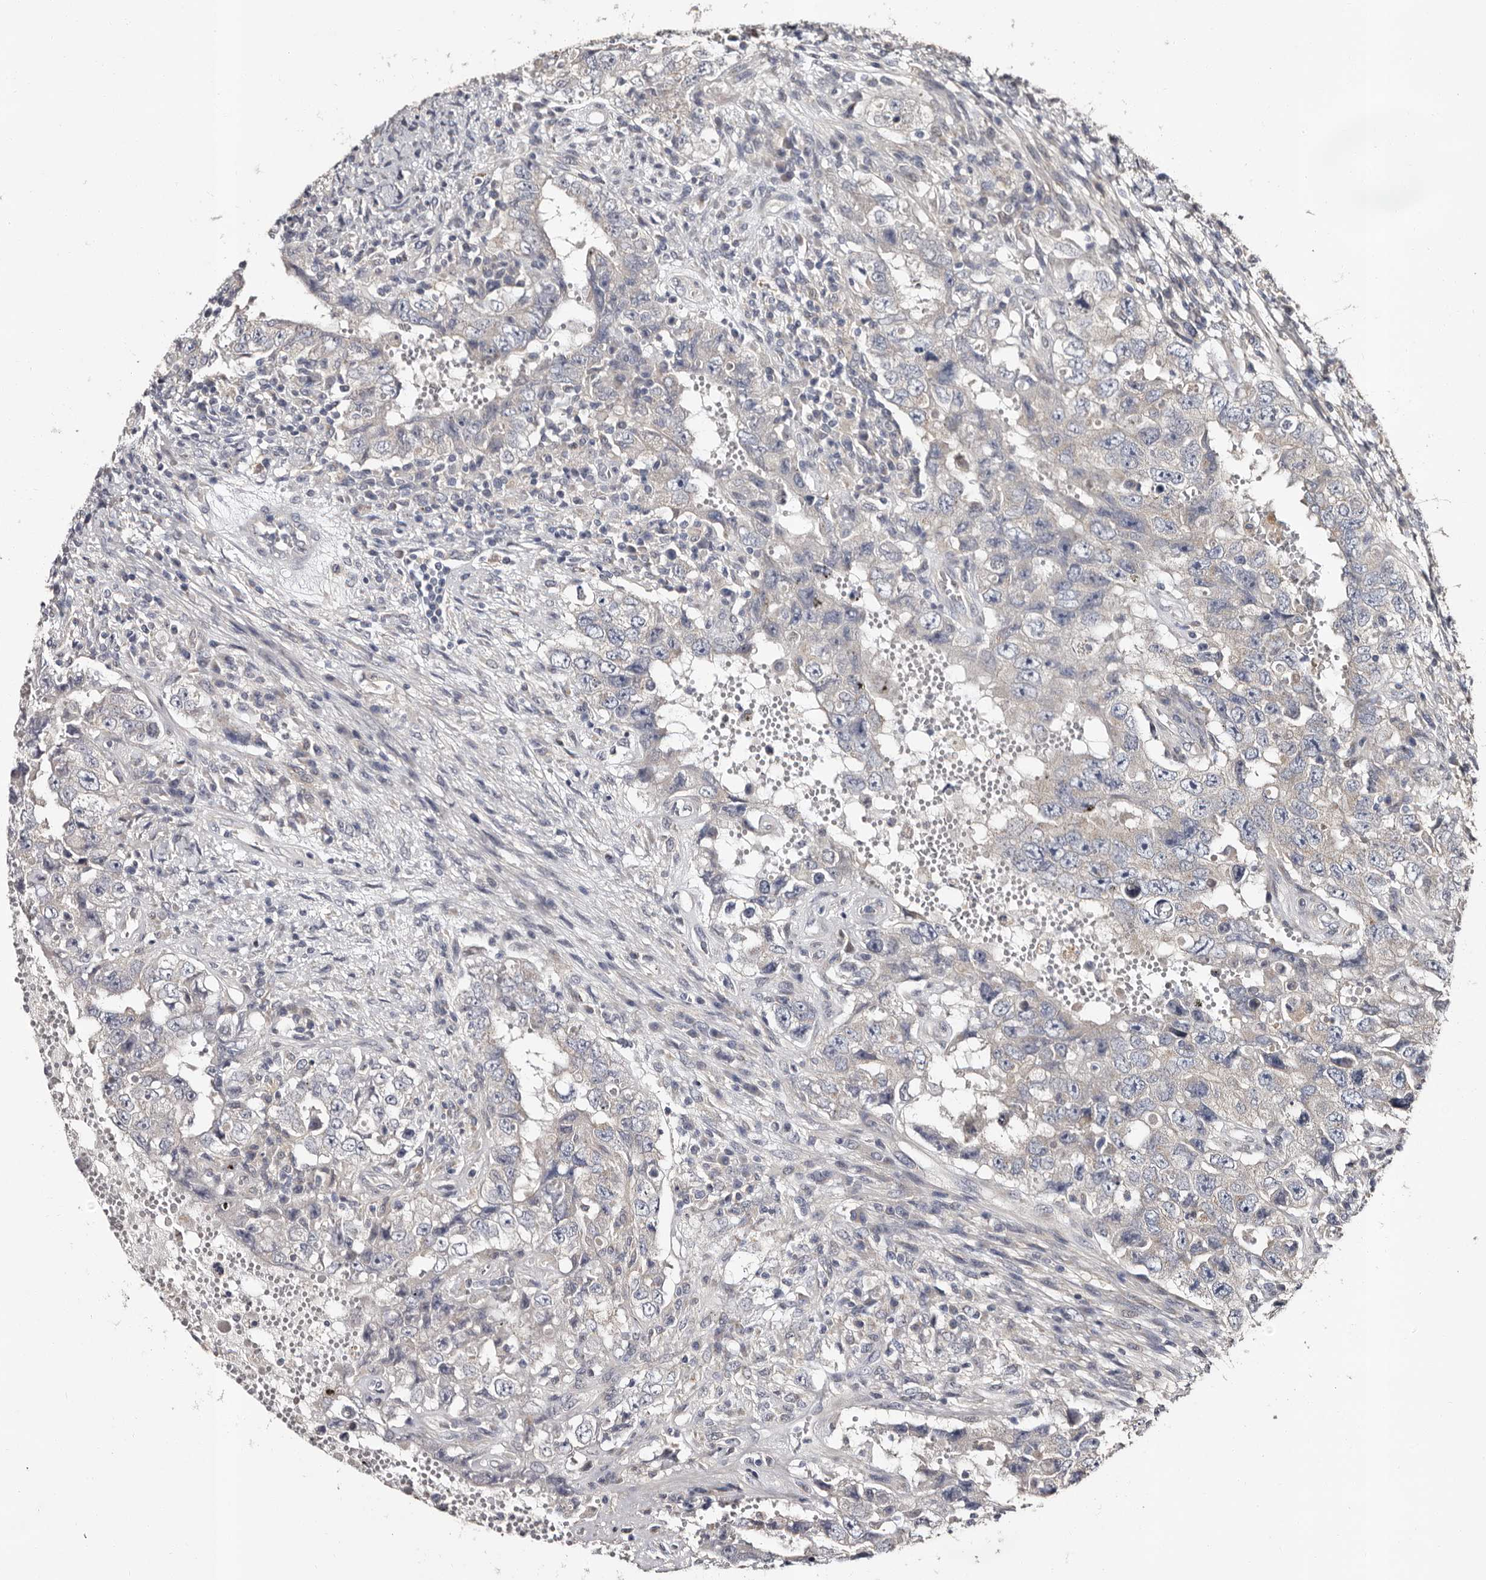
{"staining": {"intensity": "negative", "quantity": "none", "location": "none"}, "tissue": "testis cancer", "cell_type": "Tumor cells", "image_type": "cancer", "snomed": [{"axis": "morphology", "description": "Carcinoma, Embryonal, NOS"}, {"axis": "topography", "description": "Testis"}], "caption": "High power microscopy histopathology image of an immunohistochemistry photomicrograph of testis embryonal carcinoma, revealing no significant expression in tumor cells.", "gene": "FAM91A1", "patient": {"sex": "male", "age": 26}}